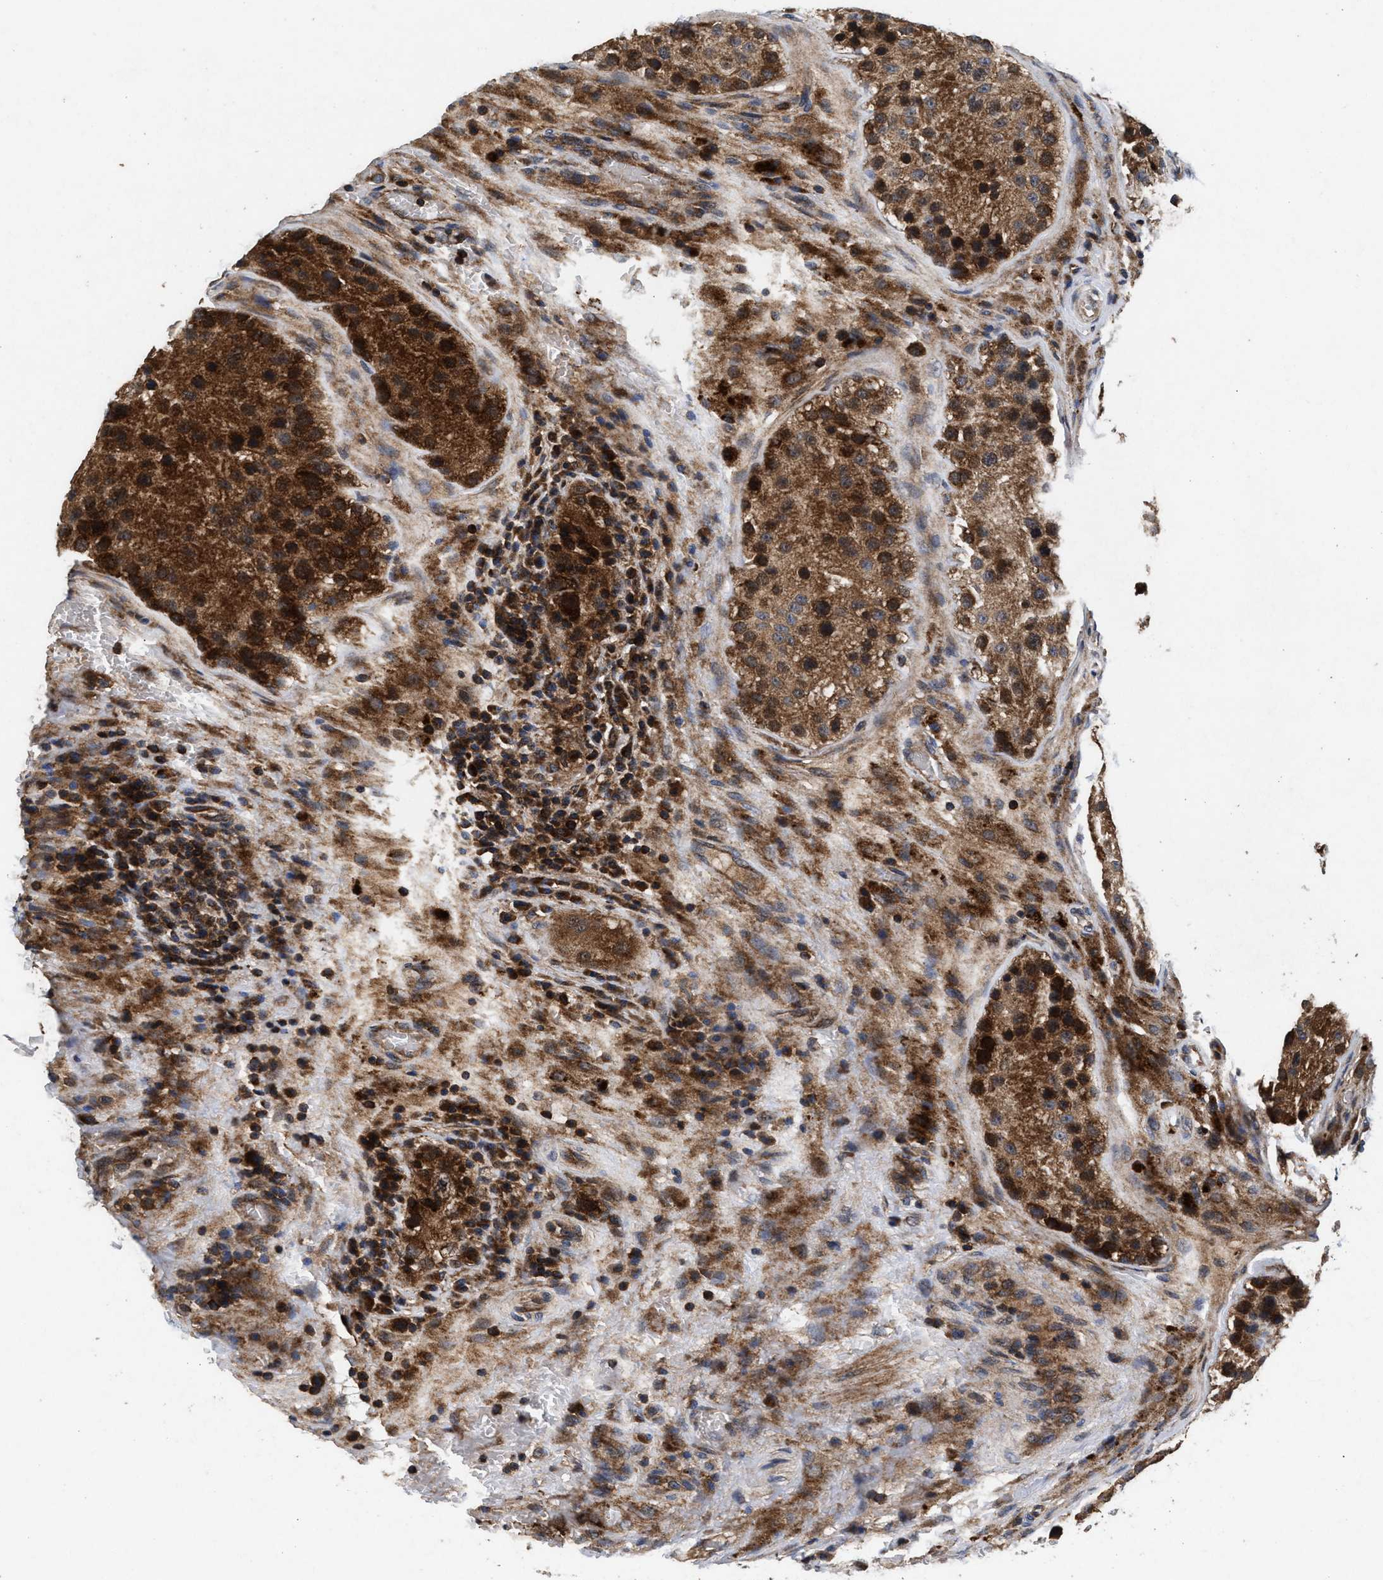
{"staining": {"intensity": "moderate", "quantity": ">75%", "location": "cytoplasmic/membranous"}, "tissue": "testis", "cell_type": "Cells in seminiferous ducts", "image_type": "normal", "snomed": [{"axis": "morphology", "description": "Normal tissue, NOS"}, {"axis": "topography", "description": "Testis"}], "caption": "Protein analysis of unremarkable testis exhibits moderate cytoplasmic/membranous positivity in approximately >75% of cells in seminiferous ducts. (DAB IHC, brown staining for protein, blue staining for nuclei).", "gene": "NFKB2", "patient": {"sex": "male", "age": 26}}